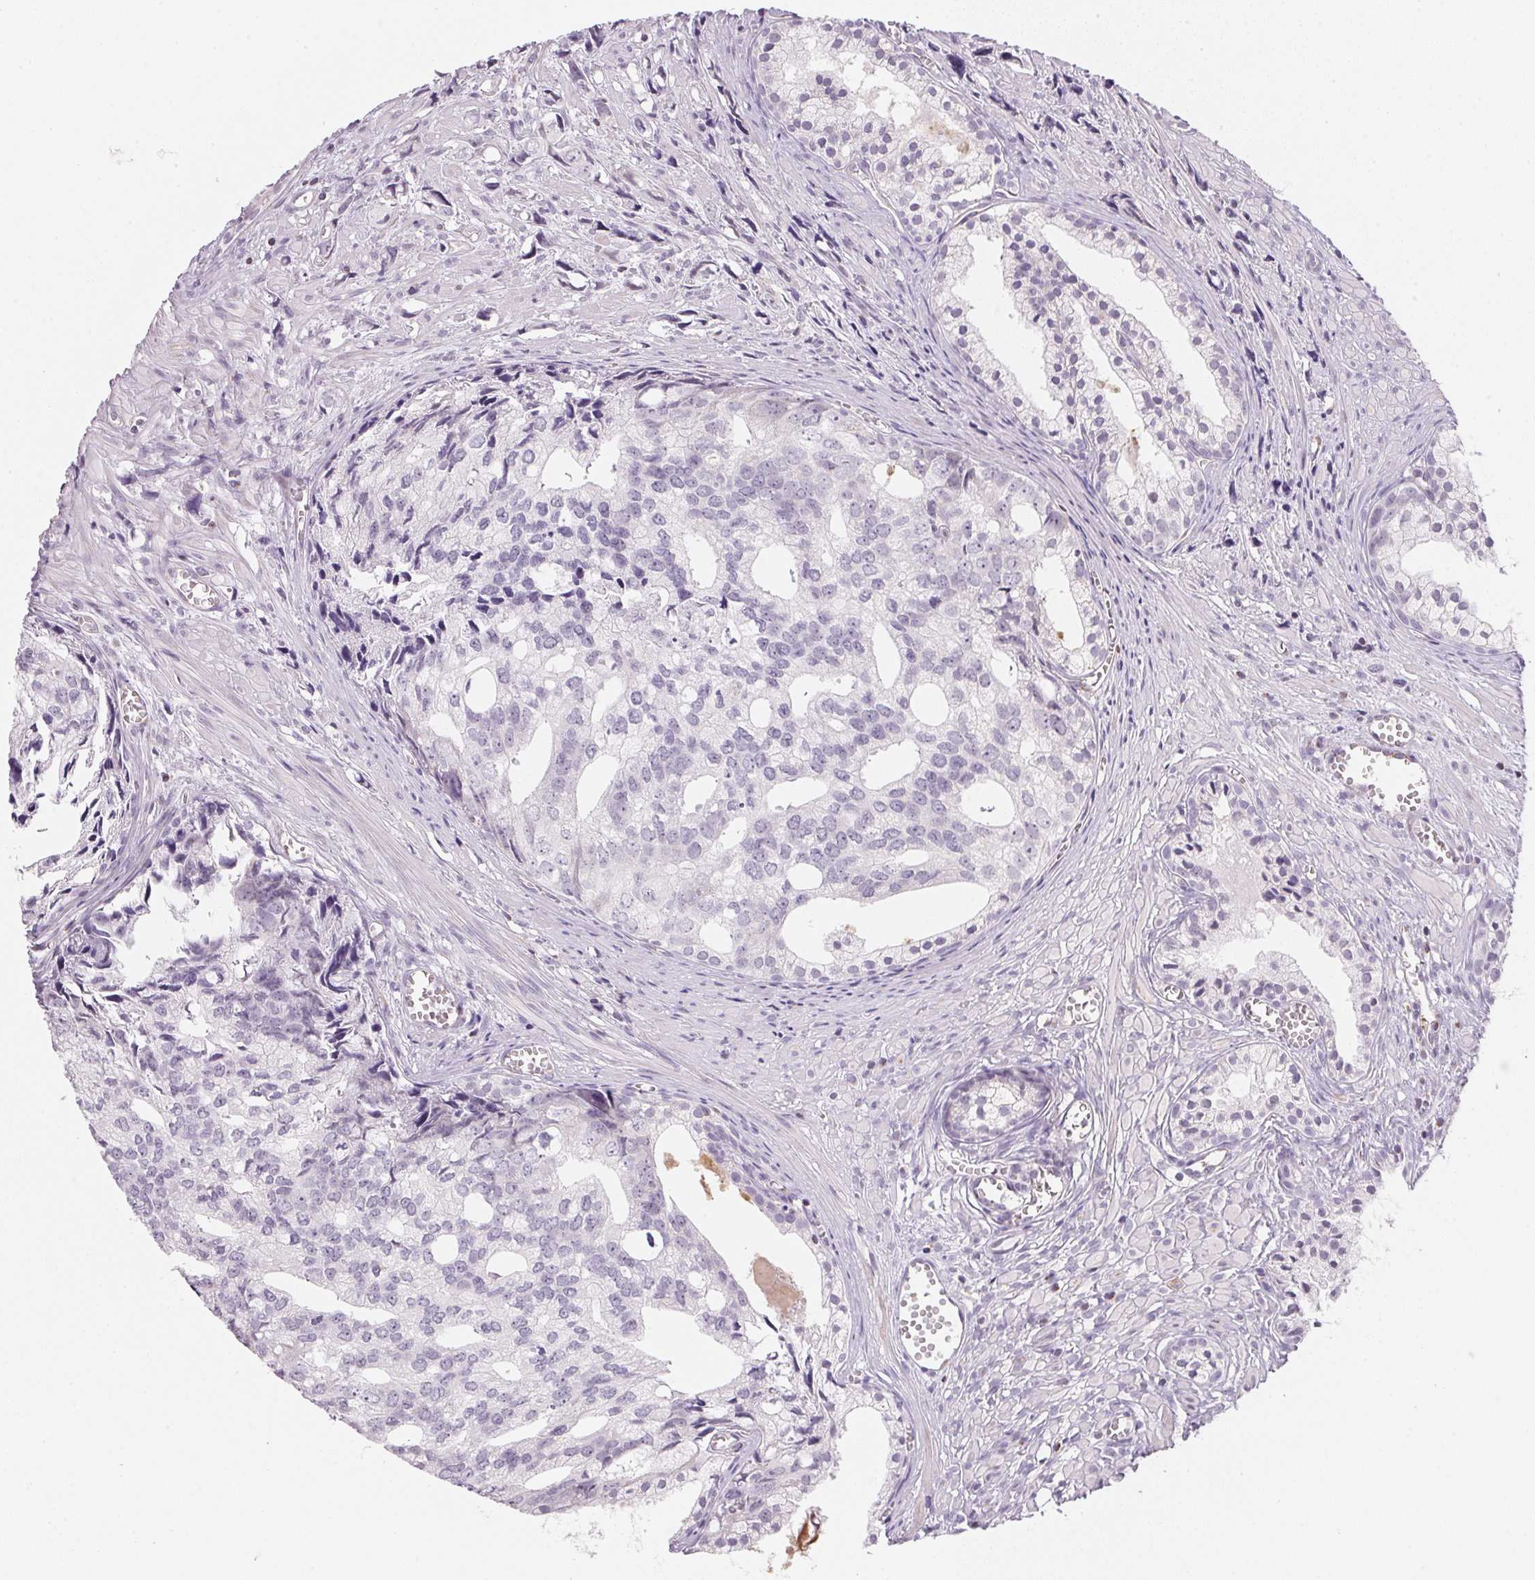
{"staining": {"intensity": "negative", "quantity": "none", "location": "none"}, "tissue": "prostate cancer", "cell_type": "Tumor cells", "image_type": "cancer", "snomed": [{"axis": "morphology", "description": "Adenocarcinoma, High grade"}, {"axis": "topography", "description": "Prostate"}], "caption": "Protein analysis of prostate cancer (adenocarcinoma (high-grade)) displays no significant positivity in tumor cells.", "gene": "GIPC2", "patient": {"sex": "male", "age": 58}}